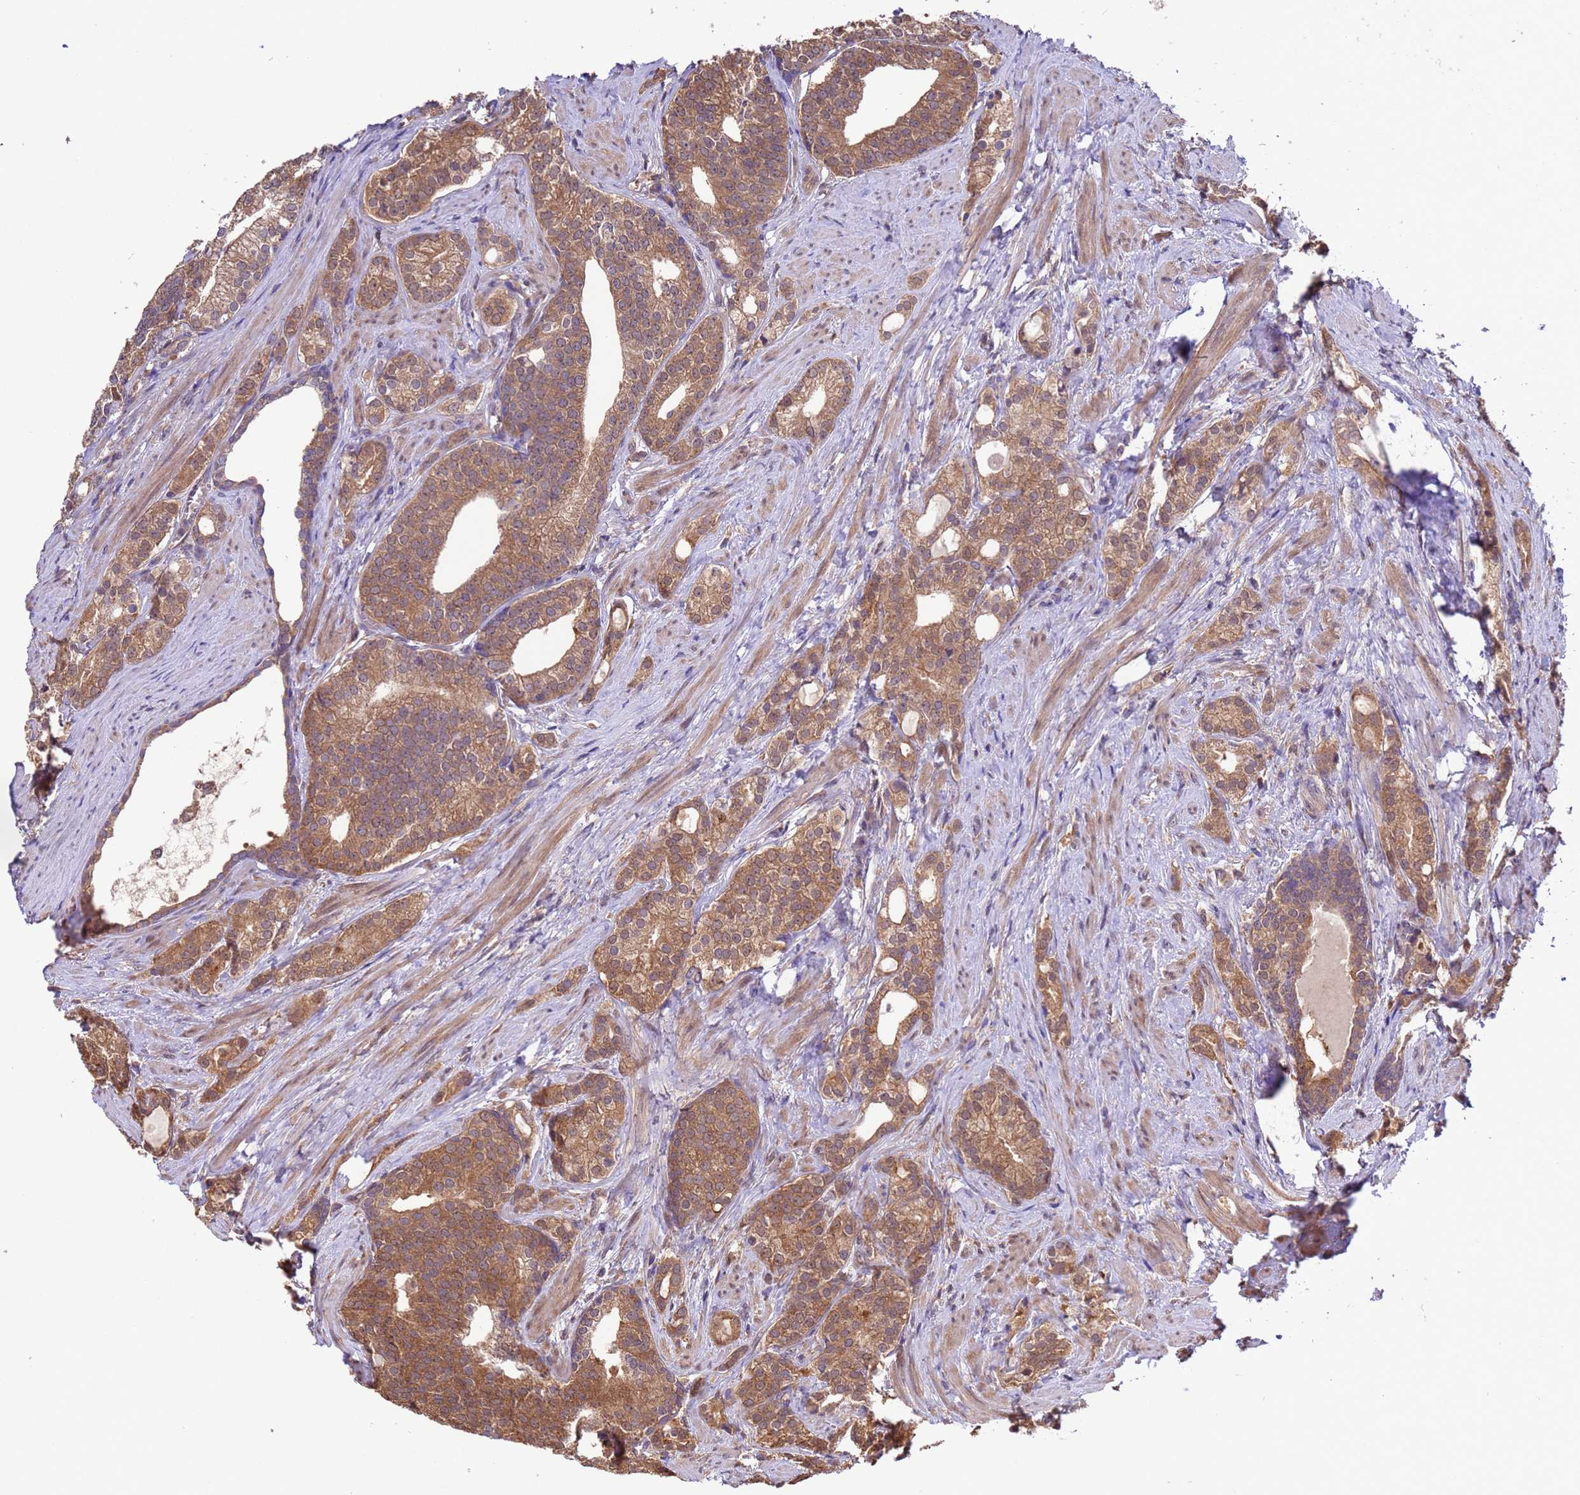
{"staining": {"intensity": "moderate", "quantity": ">75%", "location": "cytoplasmic/membranous"}, "tissue": "prostate cancer", "cell_type": "Tumor cells", "image_type": "cancer", "snomed": [{"axis": "morphology", "description": "Adenocarcinoma, Low grade"}, {"axis": "topography", "description": "Prostate"}], "caption": "Protein expression analysis of human low-grade adenocarcinoma (prostate) reveals moderate cytoplasmic/membranous expression in about >75% of tumor cells. (DAB = brown stain, brightfield microscopy at high magnification).", "gene": "ZFP69B", "patient": {"sex": "male", "age": 71}}